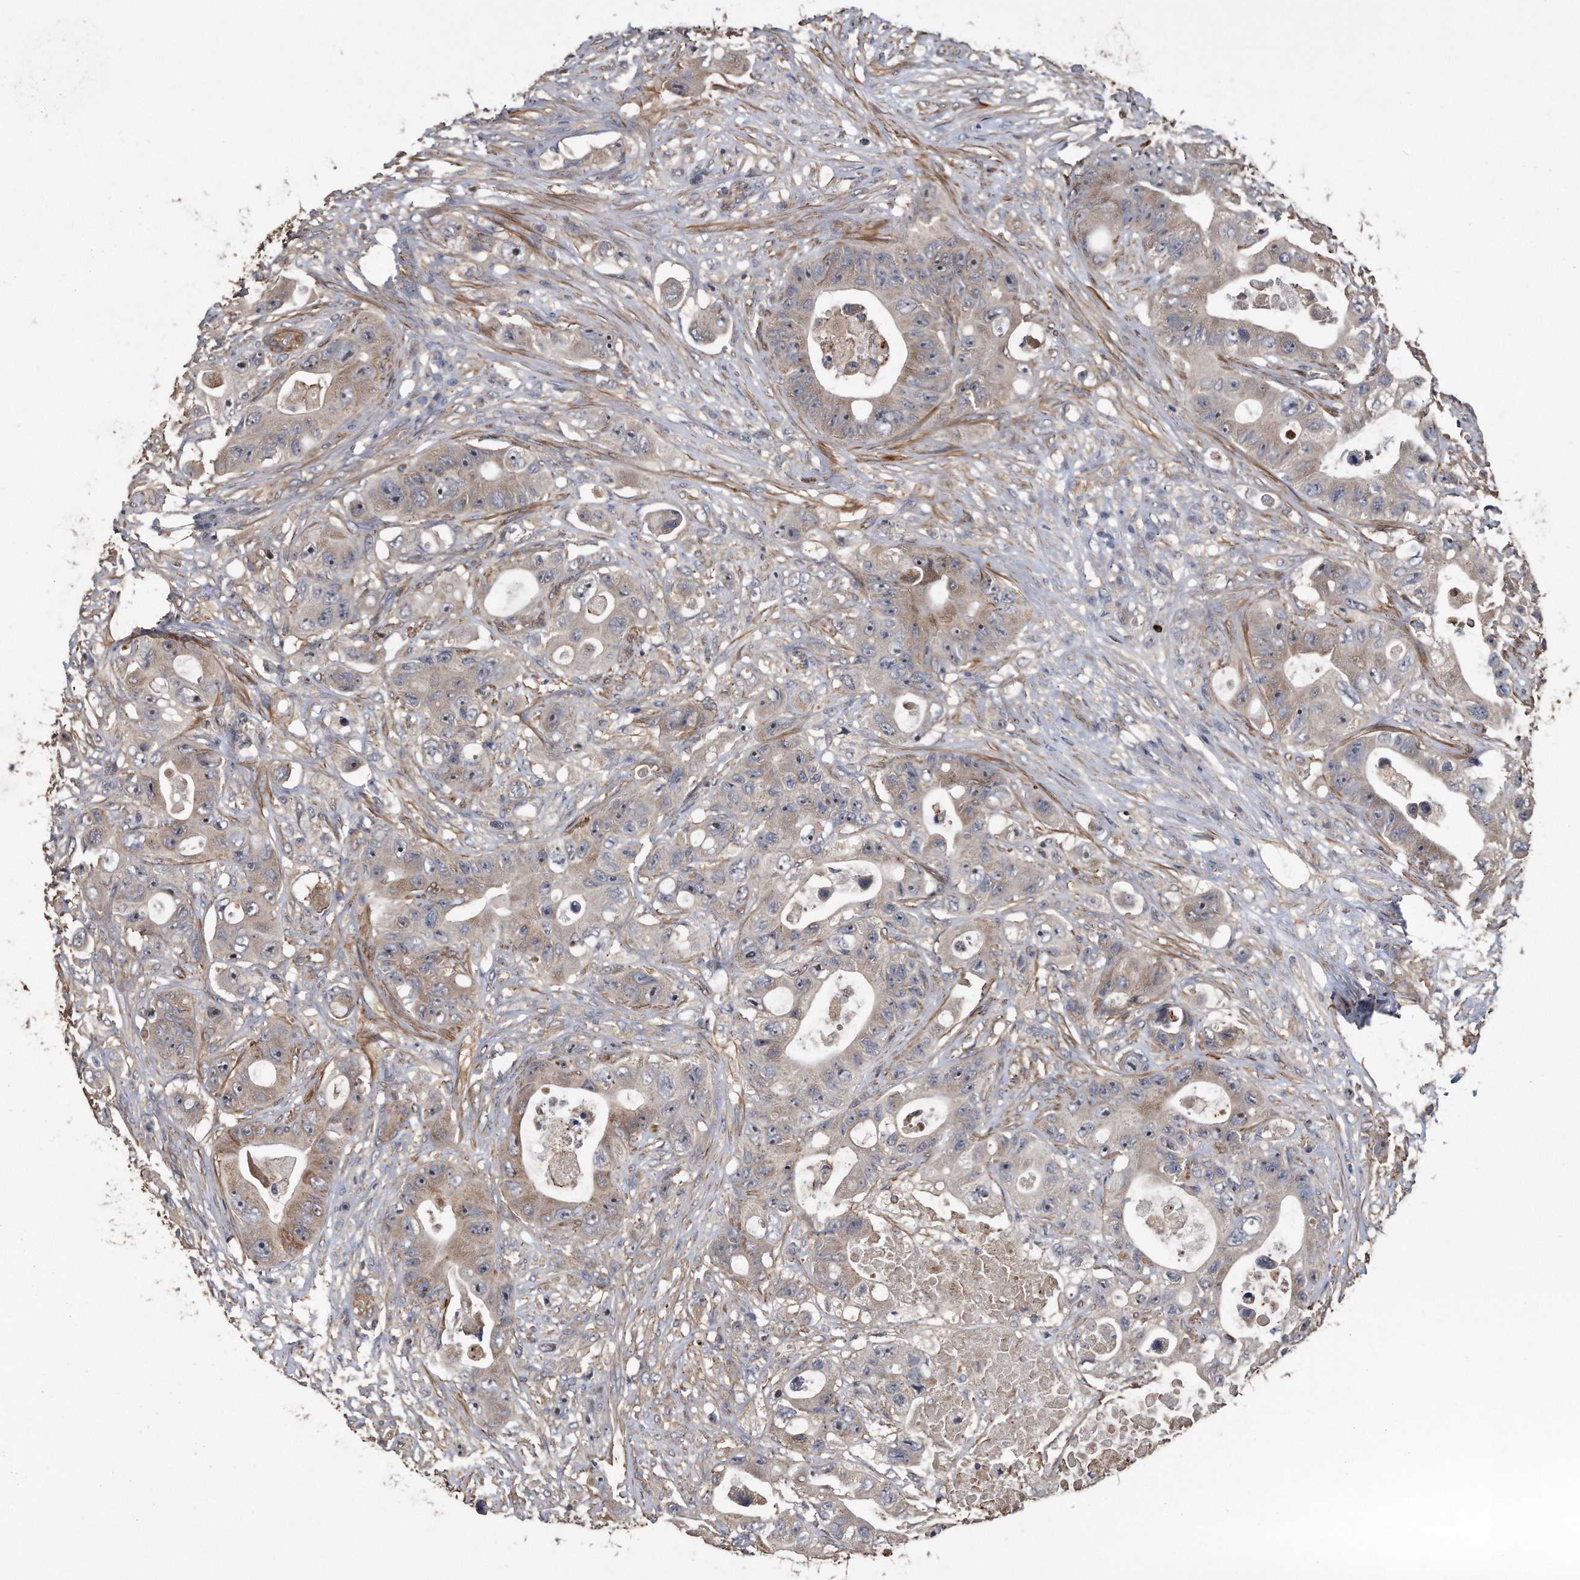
{"staining": {"intensity": "weak", "quantity": ">75%", "location": "cytoplasmic/membranous"}, "tissue": "colorectal cancer", "cell_type": "Tumor cells", "image_type": "cancer", "snomed": [{"axis": "morphology", "description": "Adenocarcinoma, NOS"}, {"axis": "topography", "description": "Colon"}], "caption": "IHC (DAB (3,3'-diaminobenzidine)) staining of adenocarcinoma (colorectal) displays weak cytoplasmic/membranous protein staining in about >75% of tumor cells. The protein of interest is stained brown, and the nuclei are stained in blue (DAB (3,3'-diaminobenzidine) IHC with brightfield microscopy, high magnification).", "gene": "KCND3", "patient": {"sex": "female", "age": 46}}